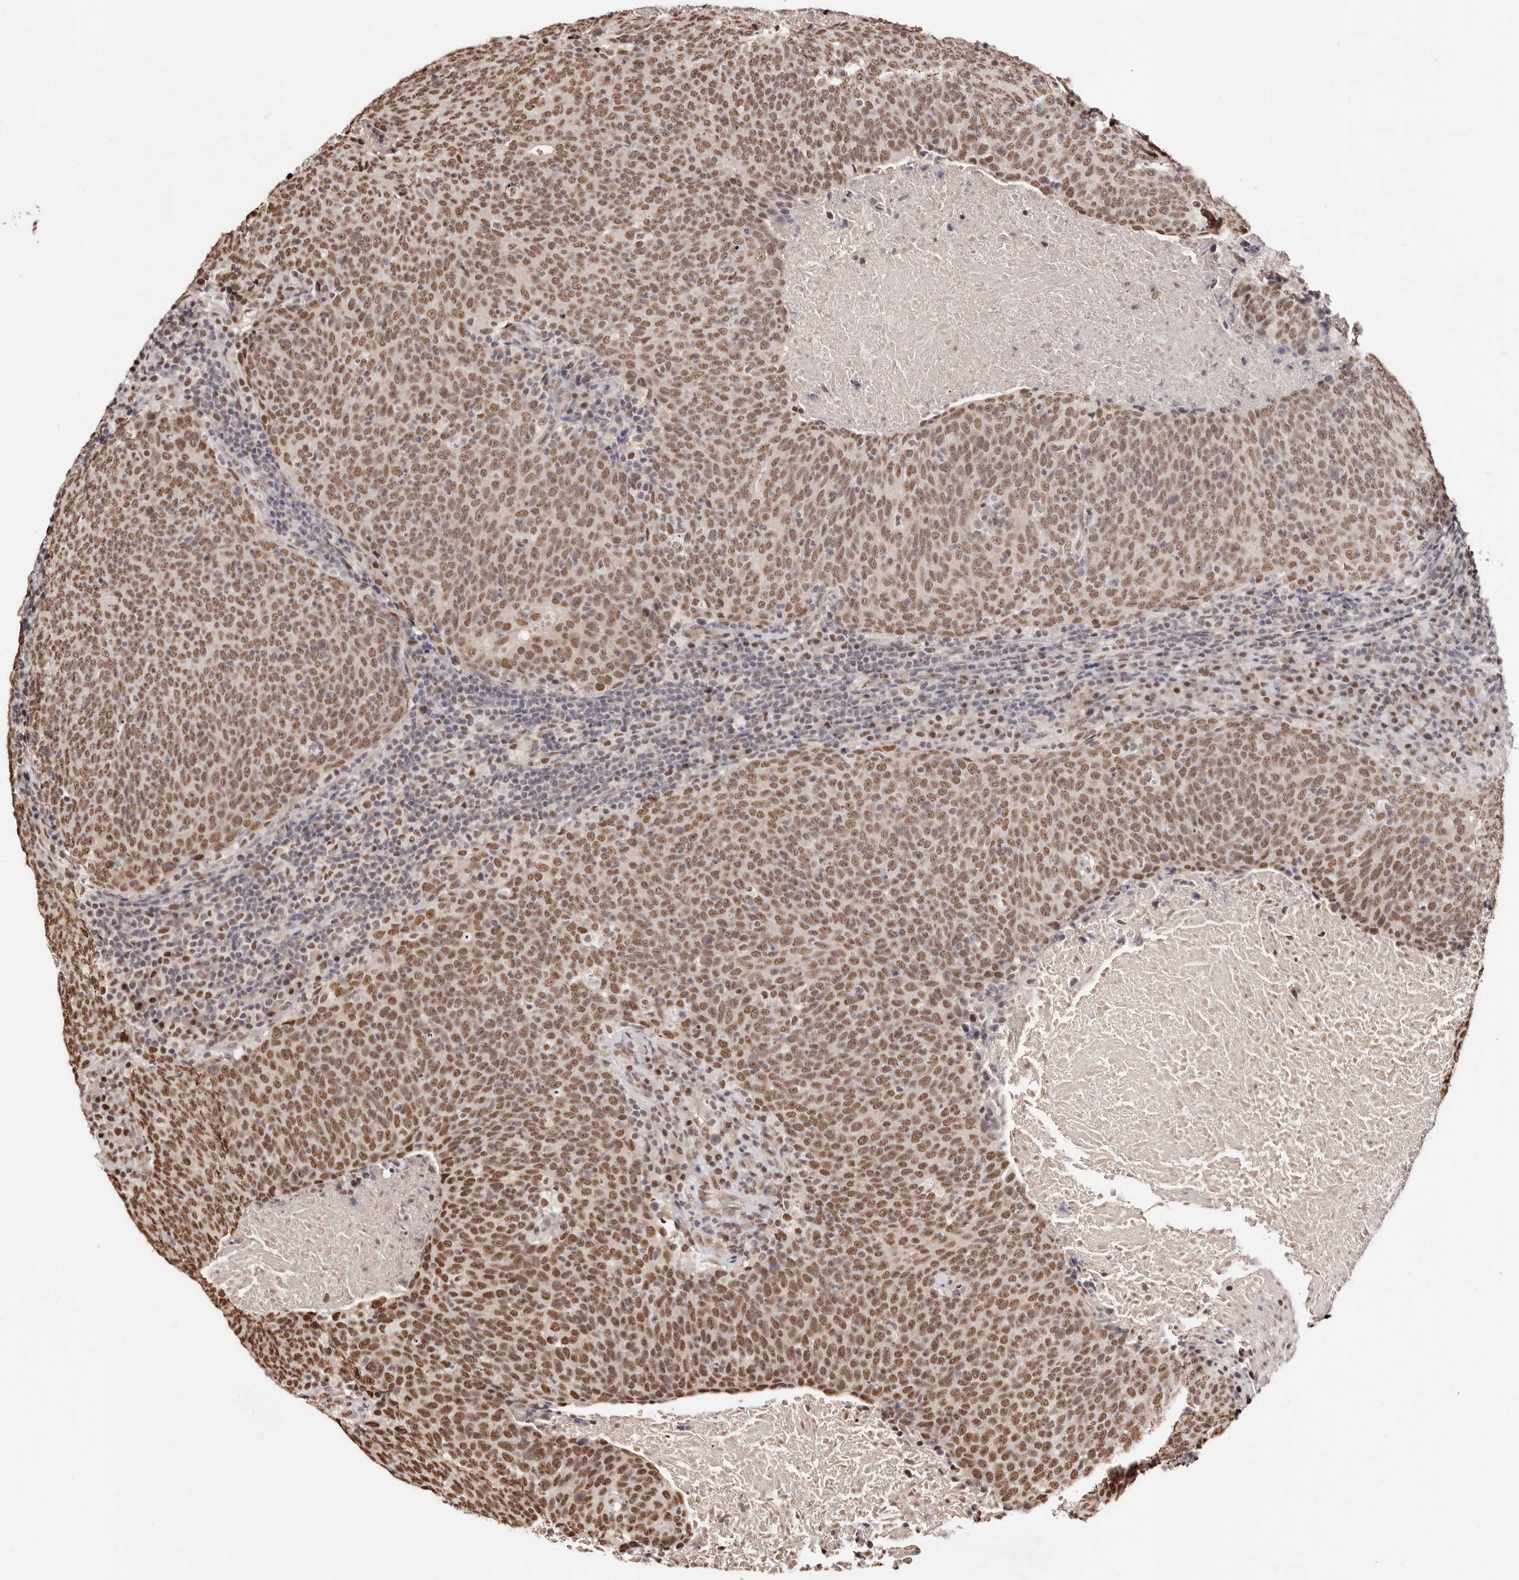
{"staining": {"intensity": "moderate", "quantity": ">75%", "location": "nuclear"}, "tissue": "head and neck cancer", "cell_type": "Tumor cells", "image_type": "cancer", "snomed": [{"axis": "morphology", "description": "Squamous cell carcinoma, NOS"}, {"axis": "morphology", "description": "Squamous cell carcinoma, metastatic, NOS"}, {"axis": "topography", "description": "Lymph node"}, {"axis": "topography", "description": "Head-Neck"}], "caption": "High-magnification brightfield microscopy of metastatic squamous cell carcinoma (head and neck) stained with DAB (brown) and counterstained with hematoxylin (blue). tumor cells exhibit moderate nuclear staining is seen in approximately>75% of cells.", "gene": "BICRAL", "patient": {"sex": "male", "age": 62}}